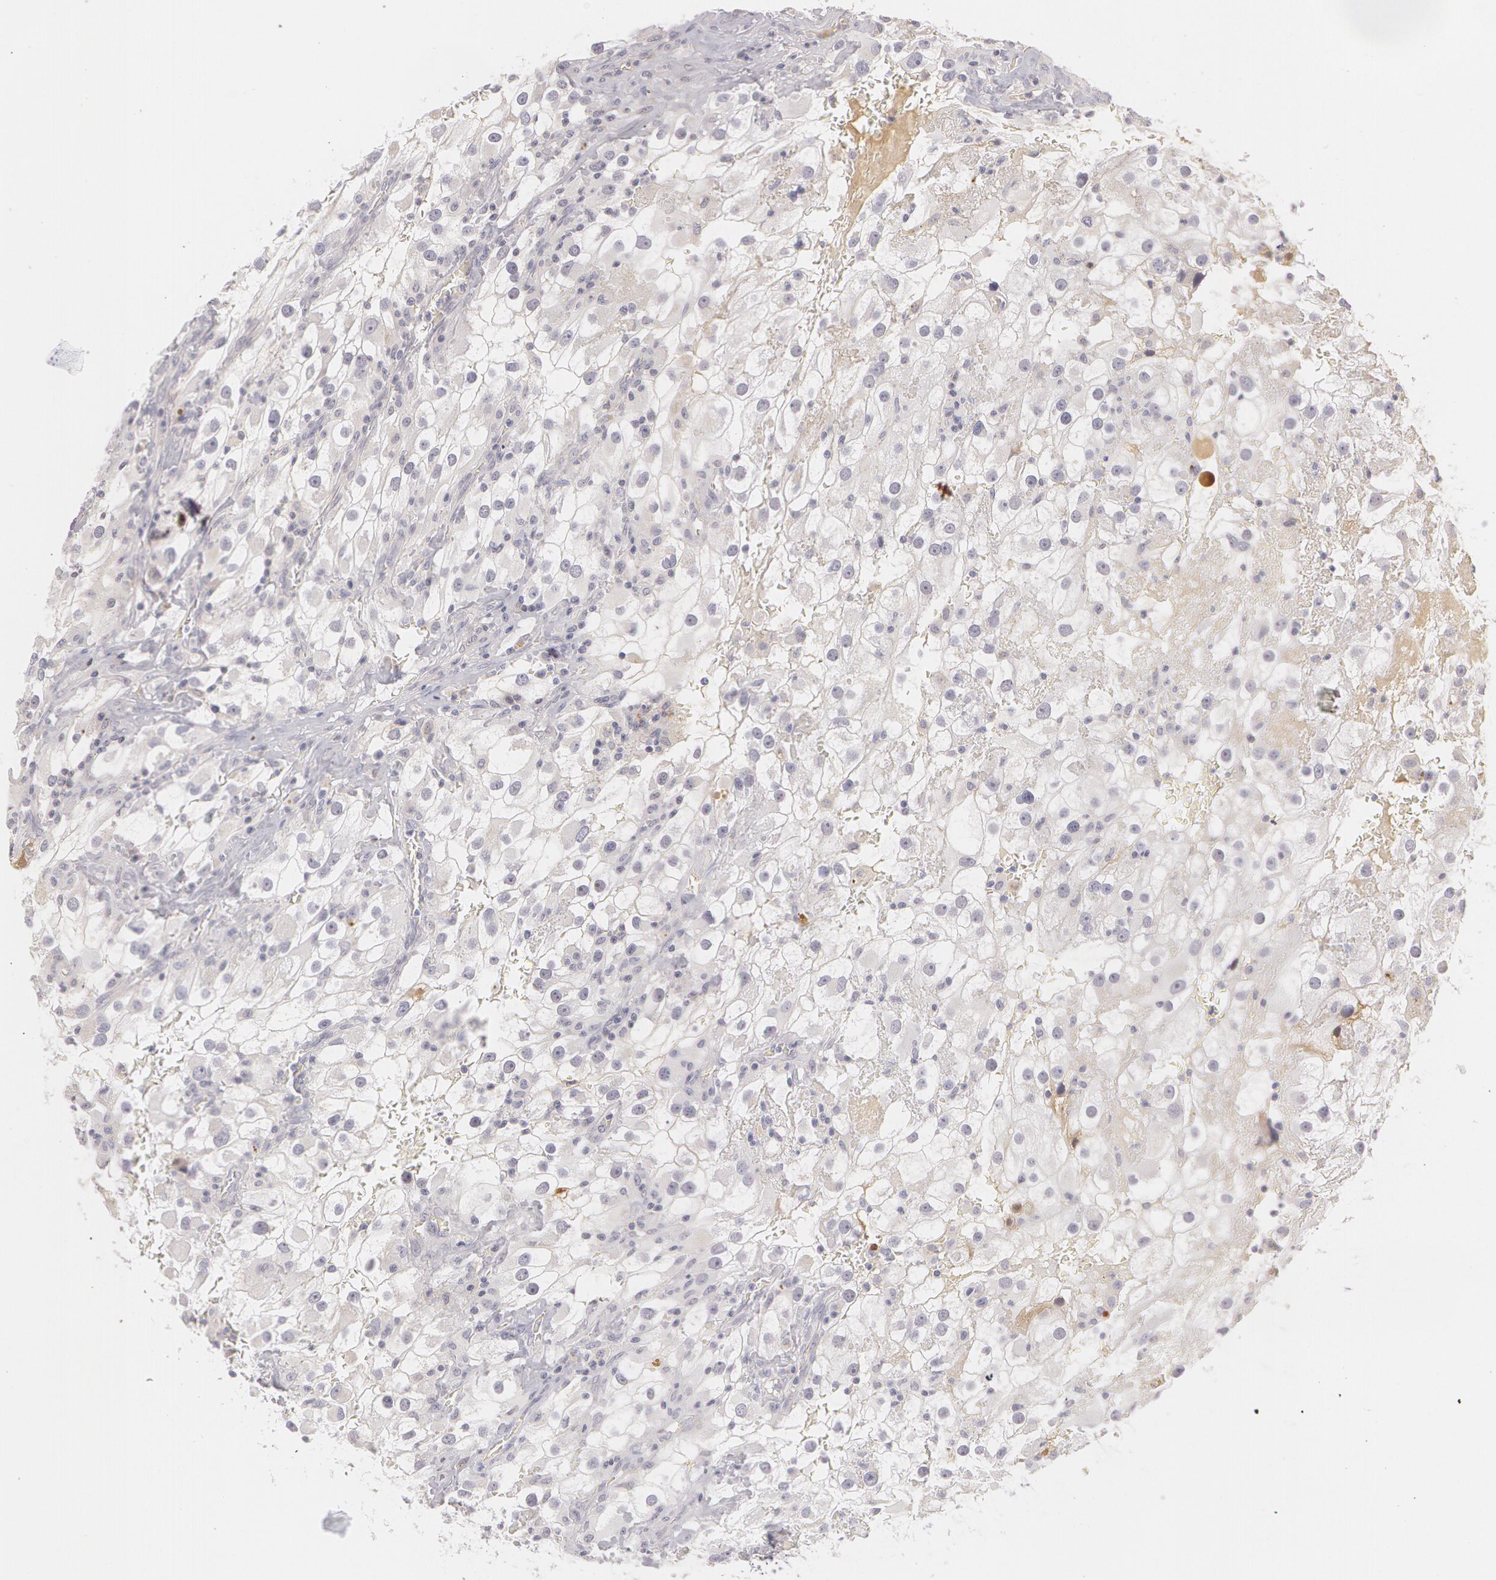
{"staining": {"intensity": "weak", "quantity": "<25%", "location": "cytoplasmic/membranous"}, "tissue": "renal cancer", "cell_type": "Tumor cells", "image_type": "cancer", "snomed": [{"axis": "morphology", "description": "Adenocarcinoma, NOS"}, {"axis": "topography", "description": "Kidney"}], "caption": "Immunohistochemical staining of human renal adenocarcinoma exhibits no significant expression in tumor cells.", "gene": "LBP", "patient": {"sex": "female", "age": 52}}